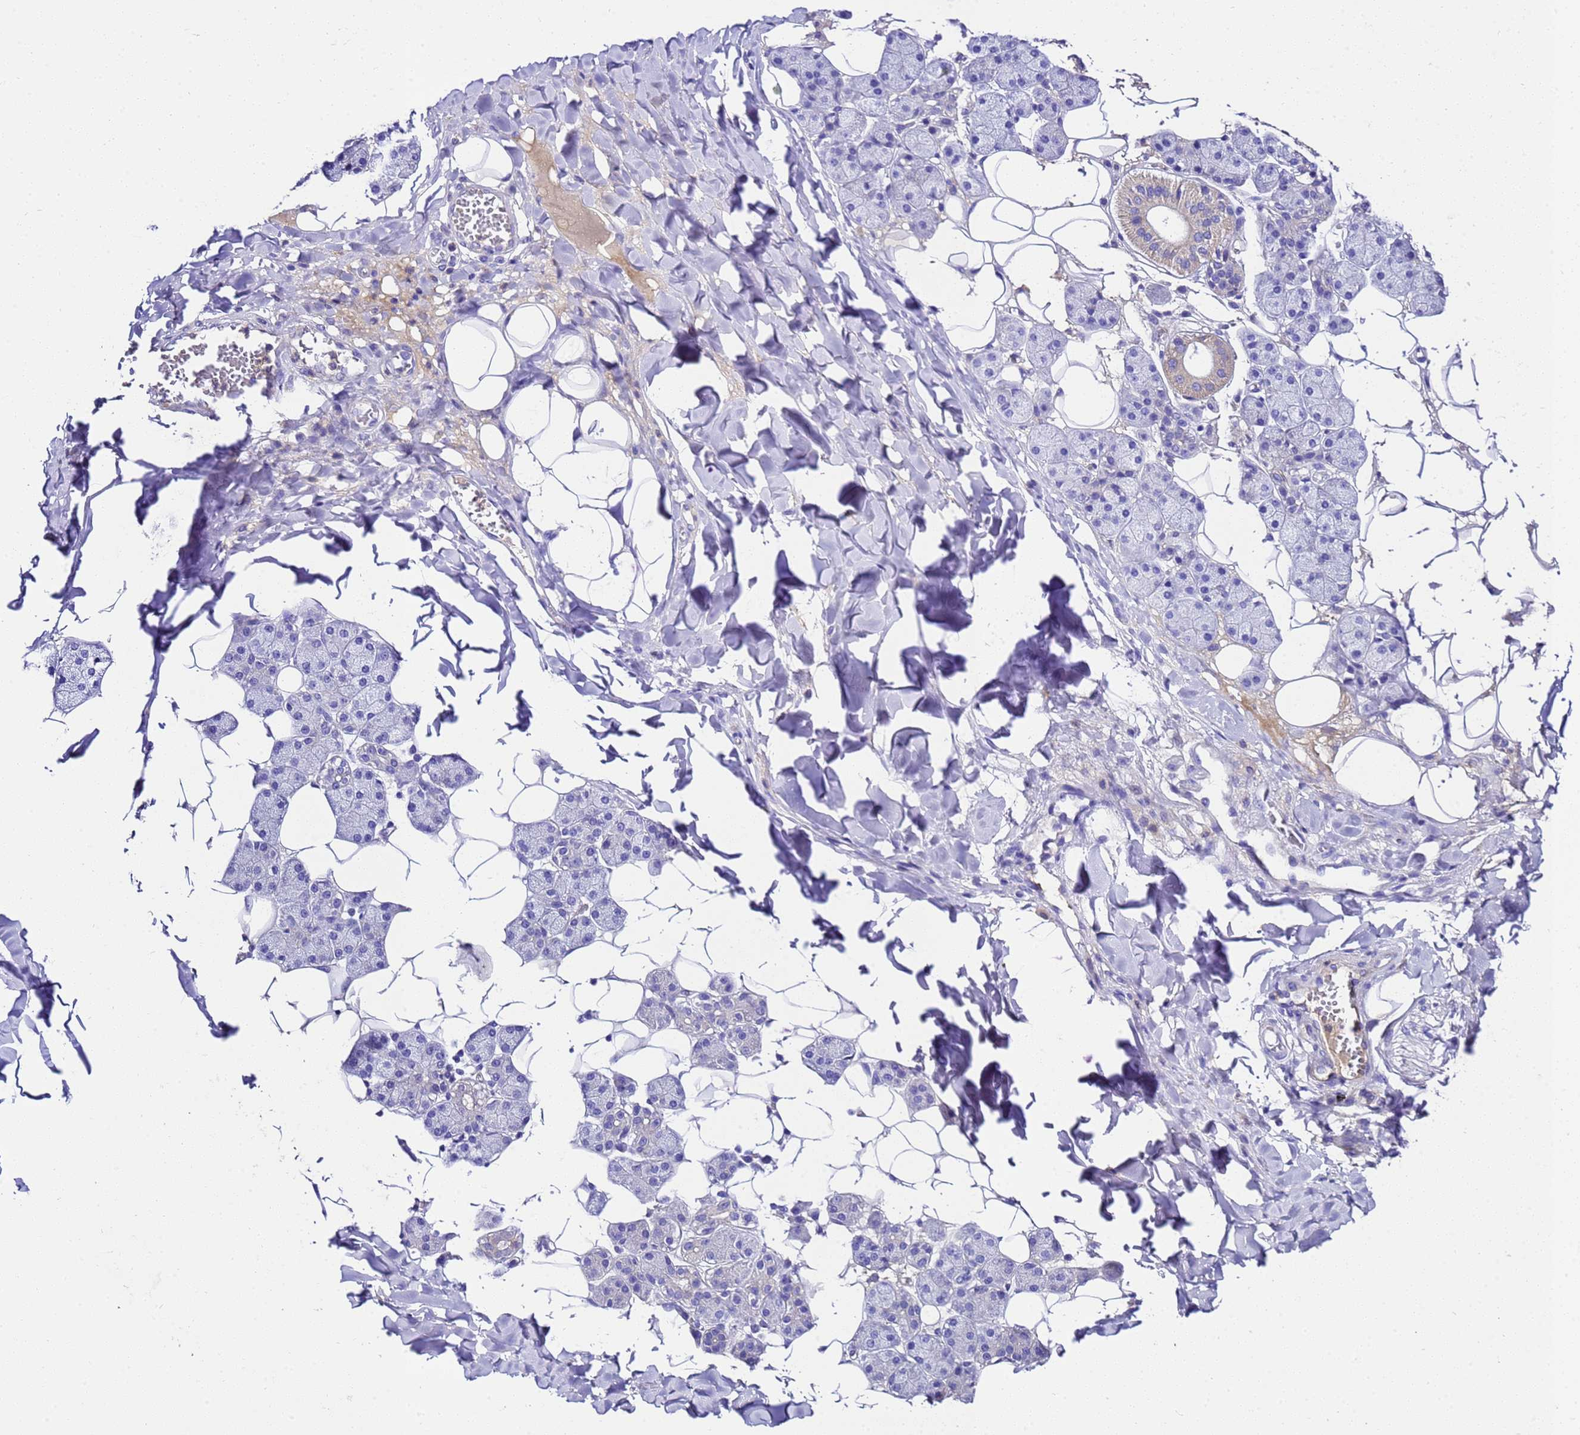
{"staining": {"intensity": "moderate", "quantity": "<25%", "location": "cytoplasmic/membranous"}, "tissue": "salivary gland", "cell_type": "Glandular cells", "image_type": "normal", "snomed": [{"axis": "morphology", "description": "Normal tissue, NOS"}, {"axis": "topography", "description": "Salivary gland"}], "caption": "Benign salivary gland was stained to show a protein in brown. There is low levels of moderate cytoplasmic/membranous positivity in approximately <25% of glandular cells. The staining was performed using DAB, with brown indicating positive protein expression. Nuclei are stained blue with hematoxylin.", "gene": "UGT2A1", "patient": {"sex": "female", "age": 33}}